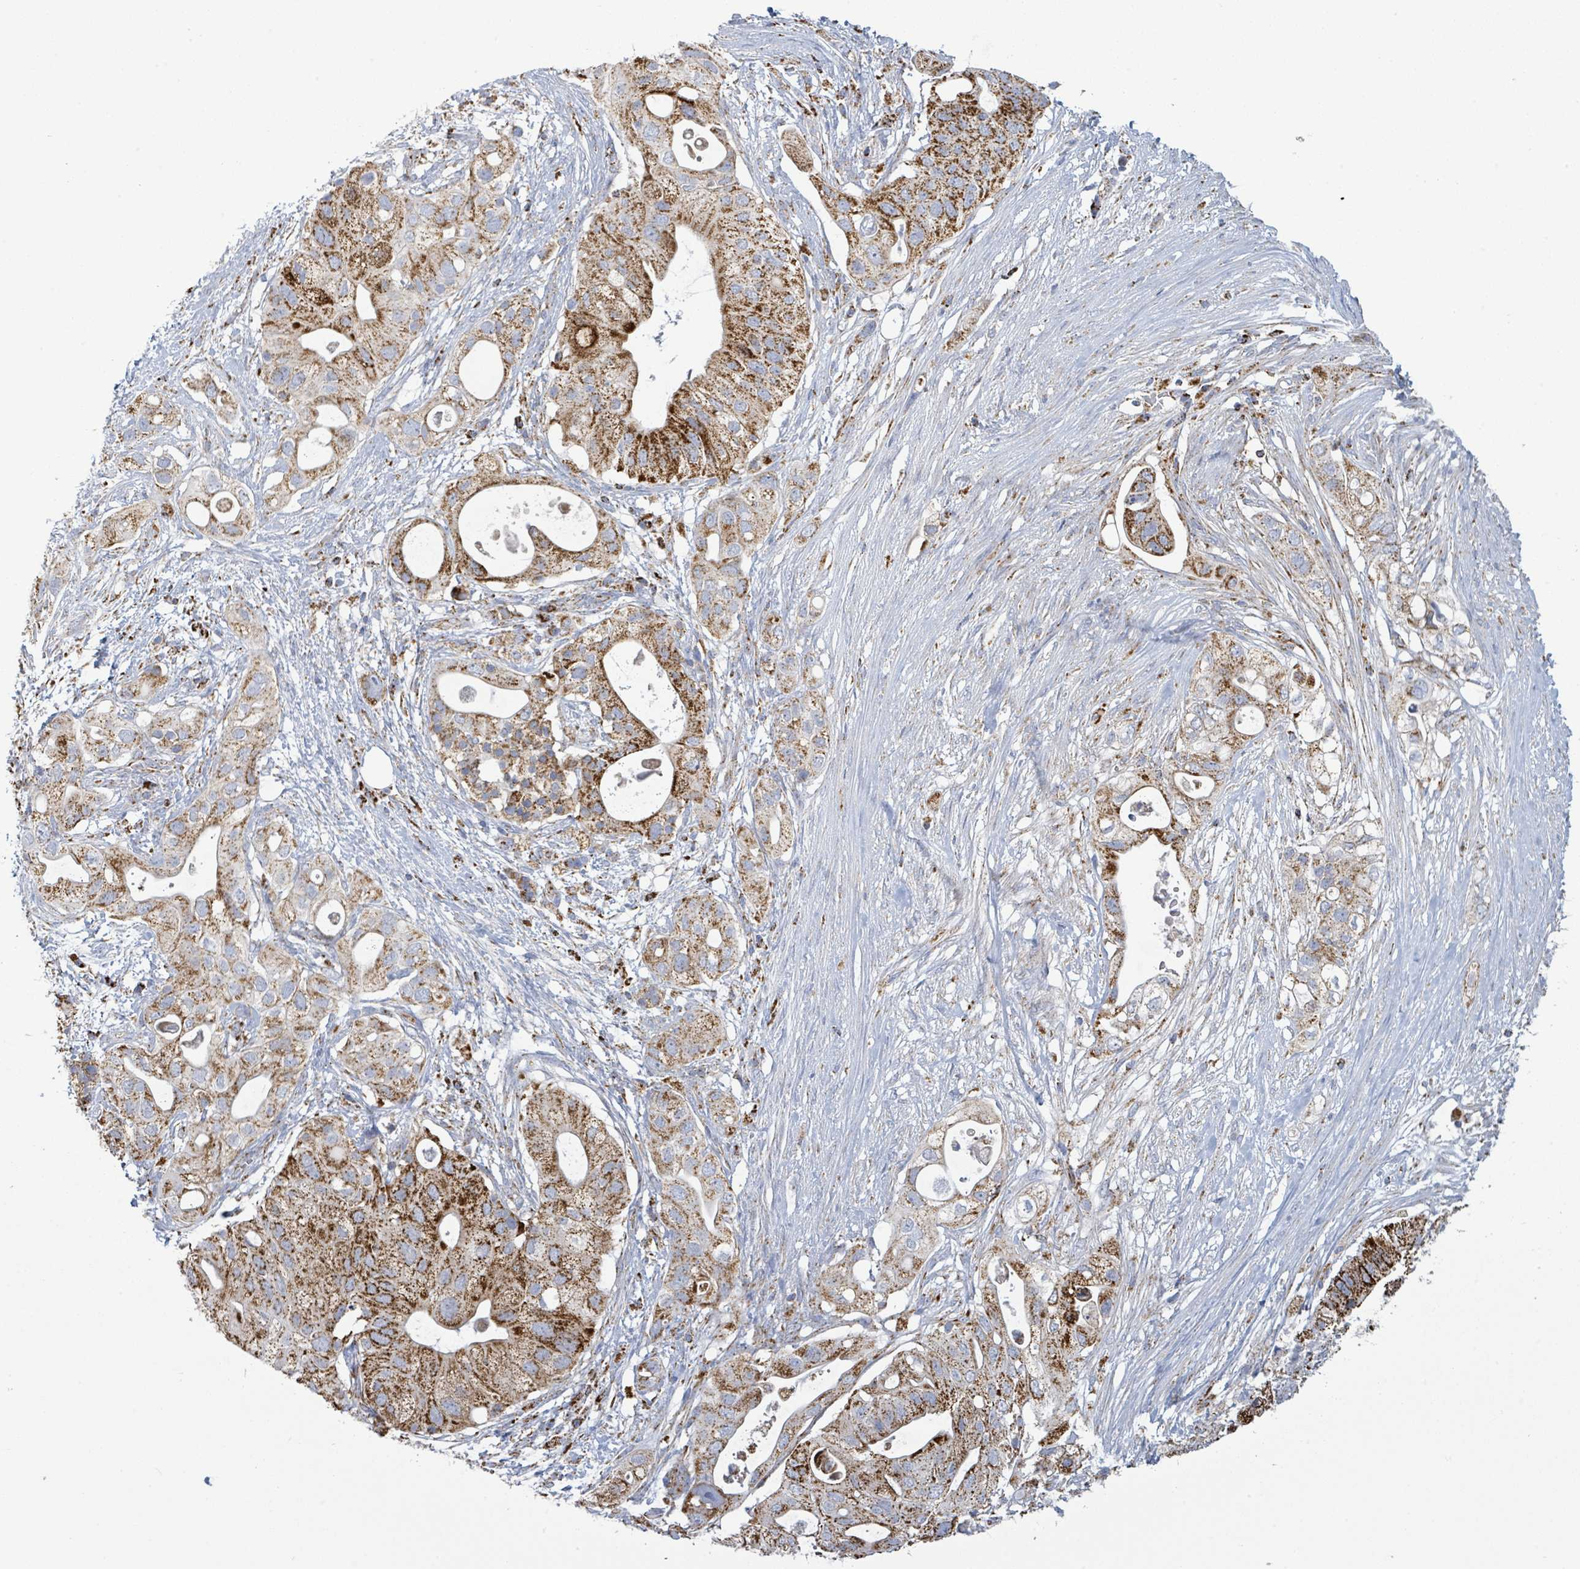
{"staining": {"intensity": "strong", "quantity": ">75%", "location": "cytoplasmic/membranous"}, "tissue": "pancreatic cancer", "cell_type": "Tumor cells", "image_type": "cancer", "snomed": [{"axis": "morphology", "description": "Adenocarcinoma, NOS"}, {"axis": "topography", "description": "Pancreas"}], "caption": "Pancreatic cancer (adenocarcinoma) stained with DAB immunohistochemistry (IHC) displays high levels of strong cytoplasmic/membranous staining in approximately >75% of tumor cells.", "gene": "SUCLG2", "patient": {"sex": "female", "age": 72}}